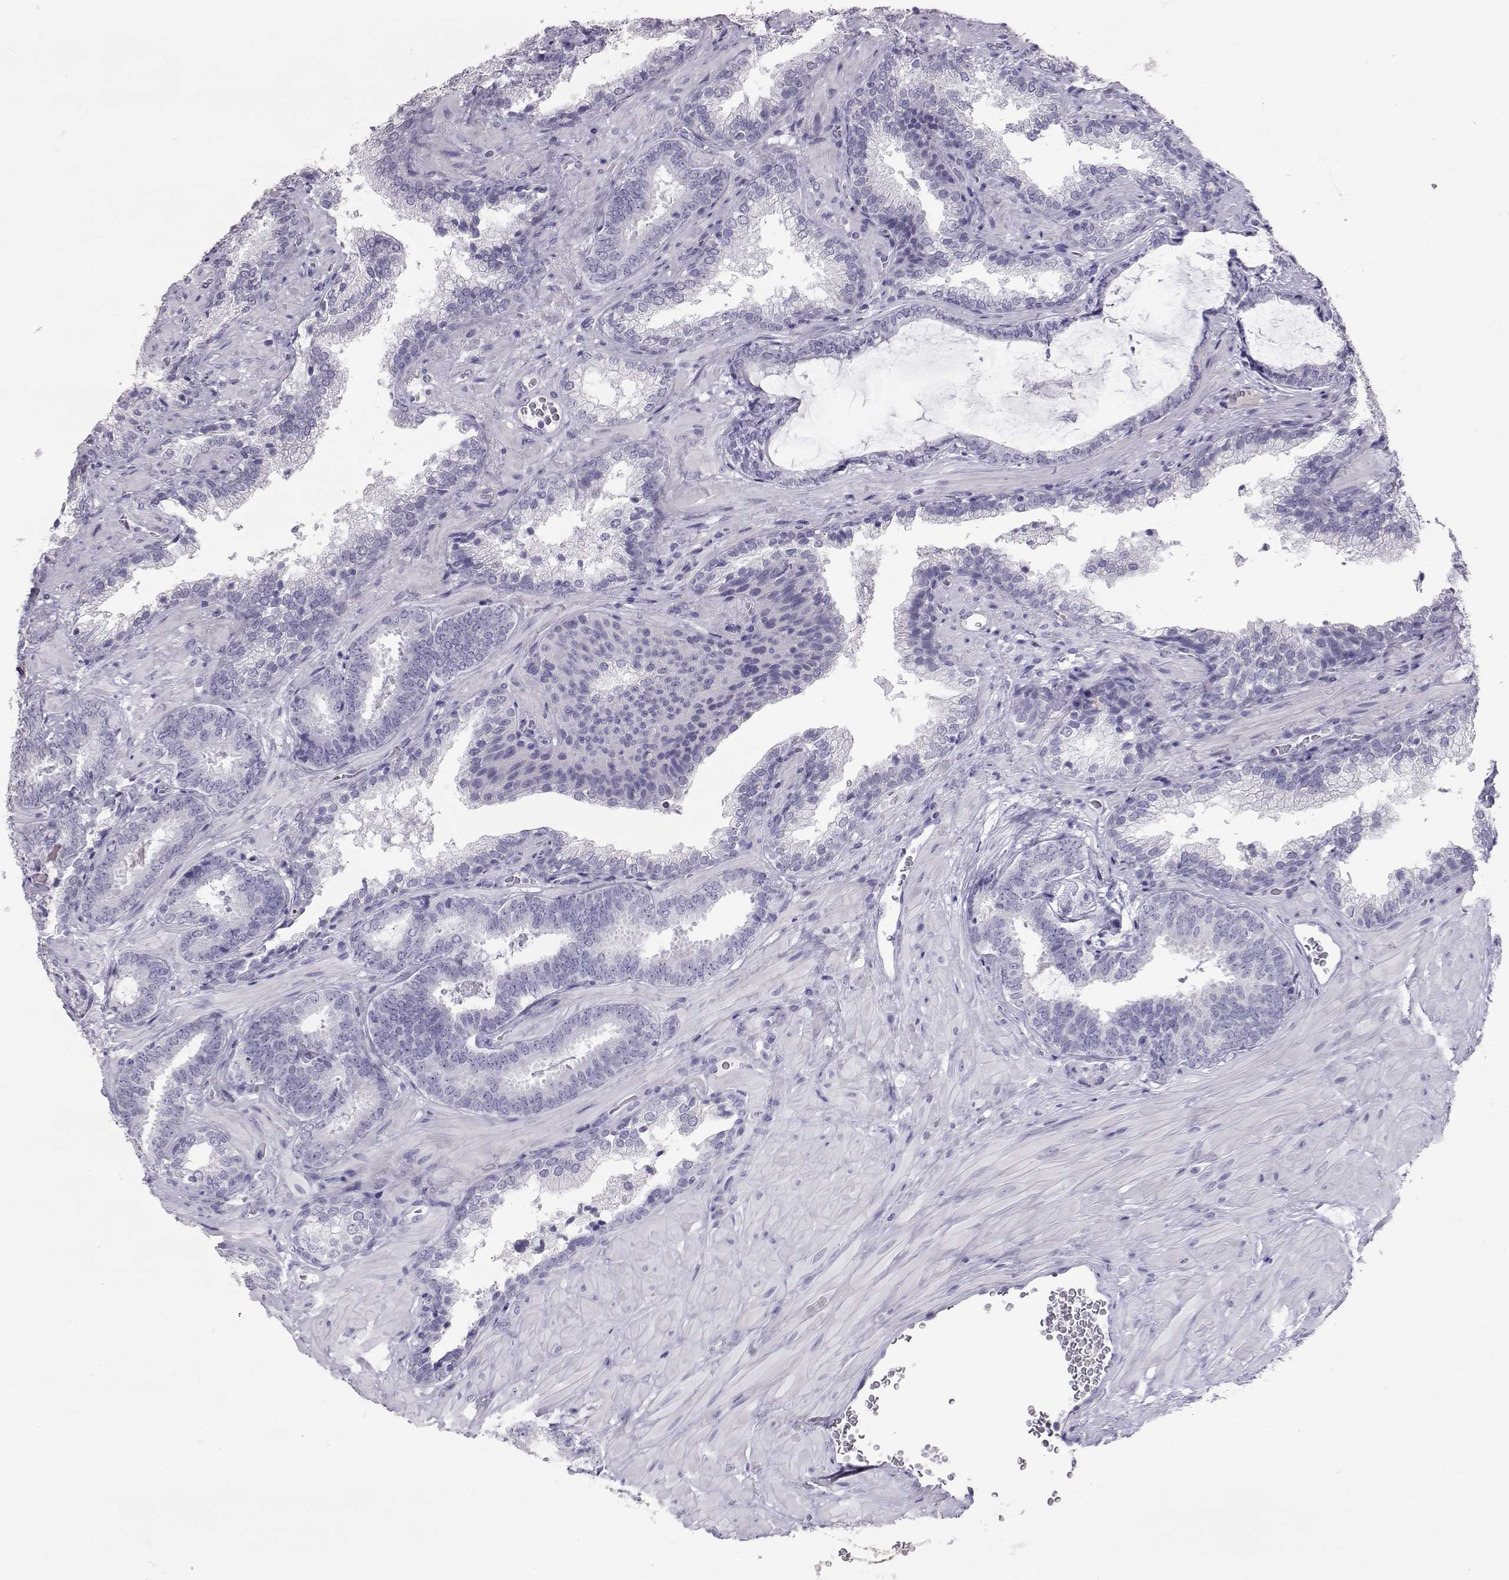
{"staining": {"intensity": "negative", "quantity": "none", "location": "none"}, "tissue": "prostate cancer", "cell_type": "Tumor cells", "image_type": "cancer", "snomed": [{"axis": "morphology", "description": "Adenocarcinoma, Low grade"}, {"axis": "topography", "description": "Prostate"}], "caption": "Immunohistochemistry (IHC) photomicrograph of prostate cancer (low-grade adenocarcinoma) stained for a protein (brown), which shows no staining in tumor cells.", "gene": "PMCH", "patient": {"sex": "male", "age": 61}}